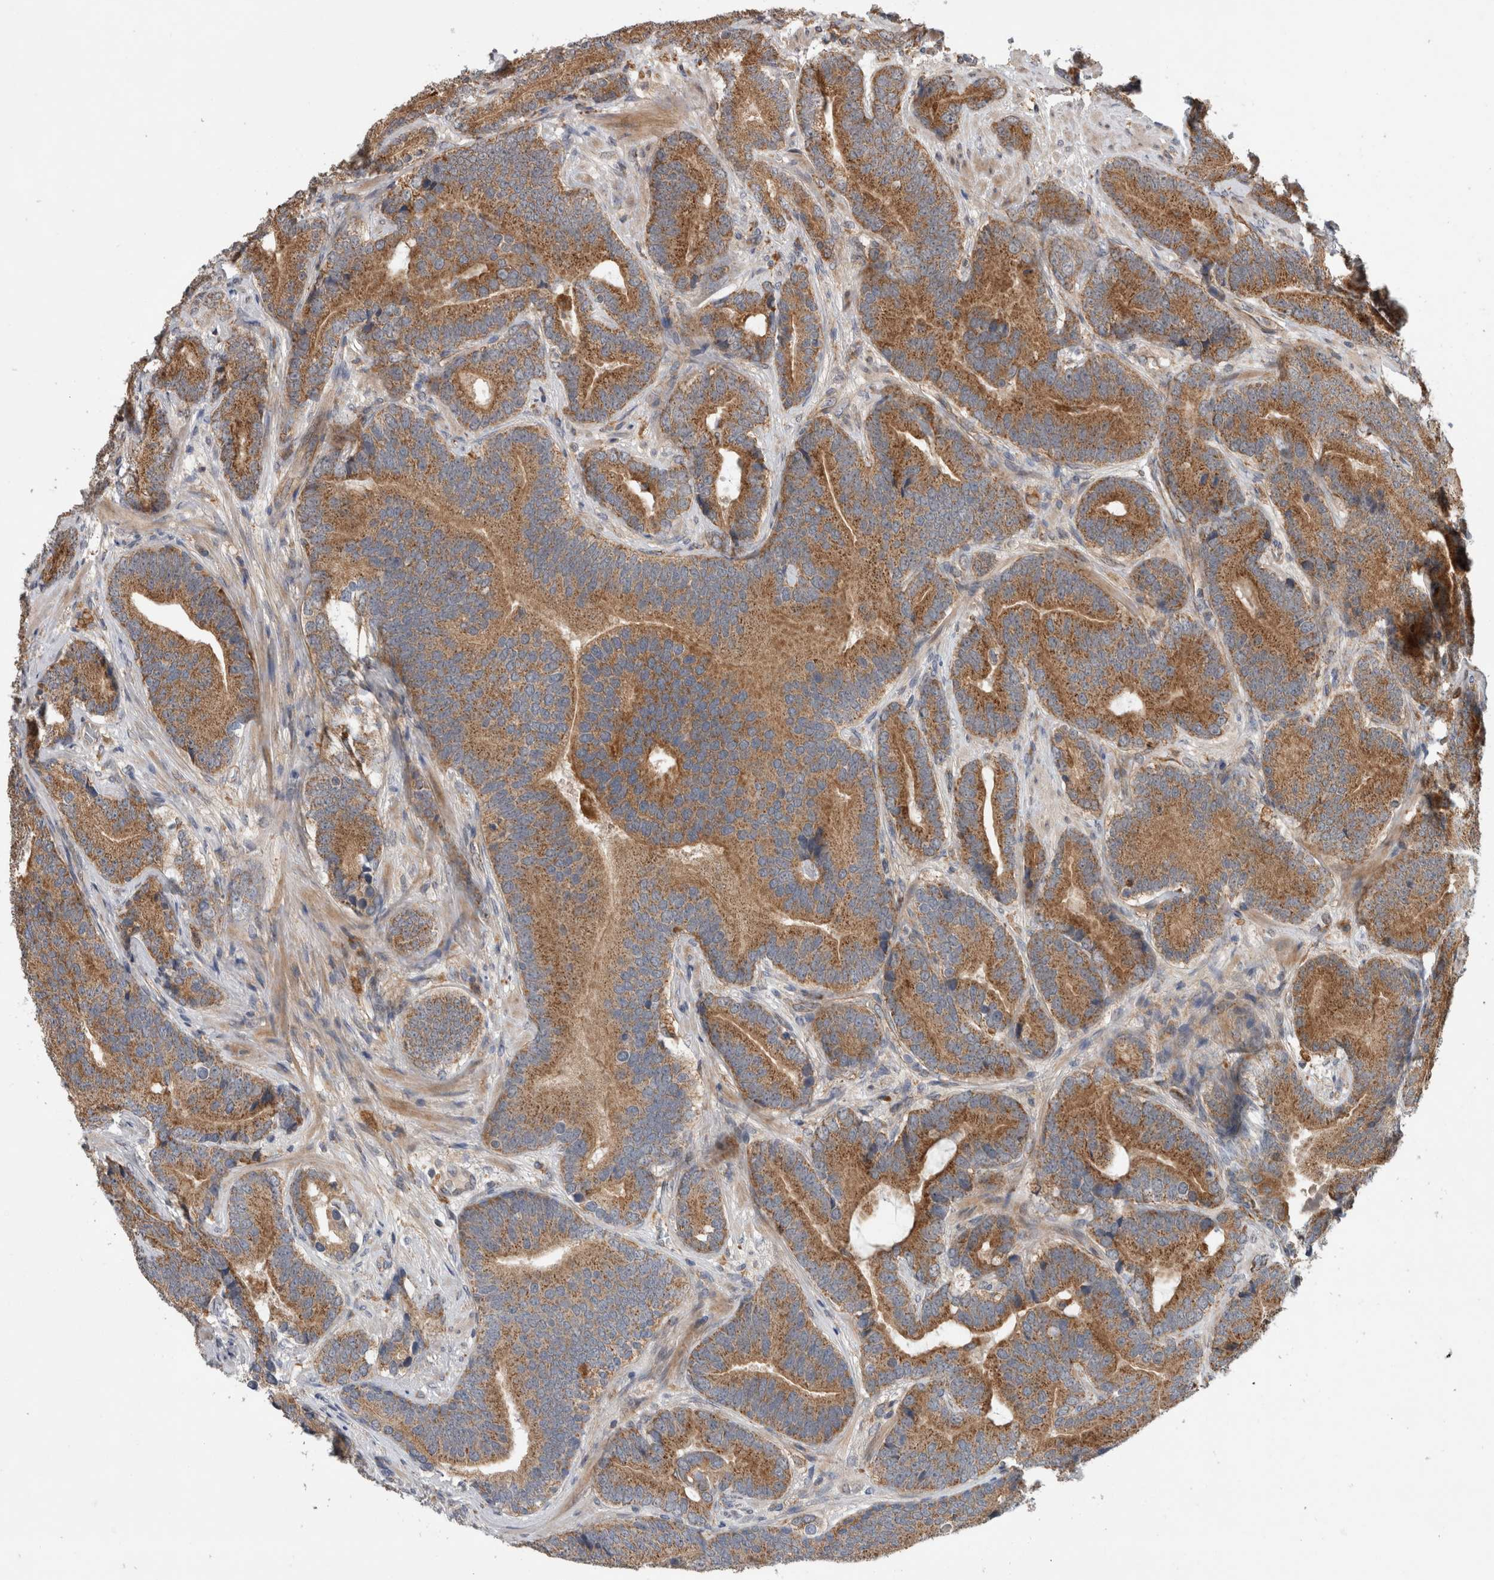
{"staining": {"intensity": "moderate", "quantity": ">75%", "location": "cytoplasmic/membranous"}, "tissue": "prostate cancer", "cell_type": "Tumor cells", "image_type": "cancer", "snomed": [{"axis": "morphology", "description": "Adenocarcinoma, High grade"}, {"axis": "topography", "description": "Prostate"}], "caption": "Prostate cancer tissue displays moderate cytoplasmic/membranous expression in about >75% of tumor cells (IHC, brightfield microscopy, high magnification).", "gene": "ADGRL3", "patient": {"sex": "male", "age": 55}}